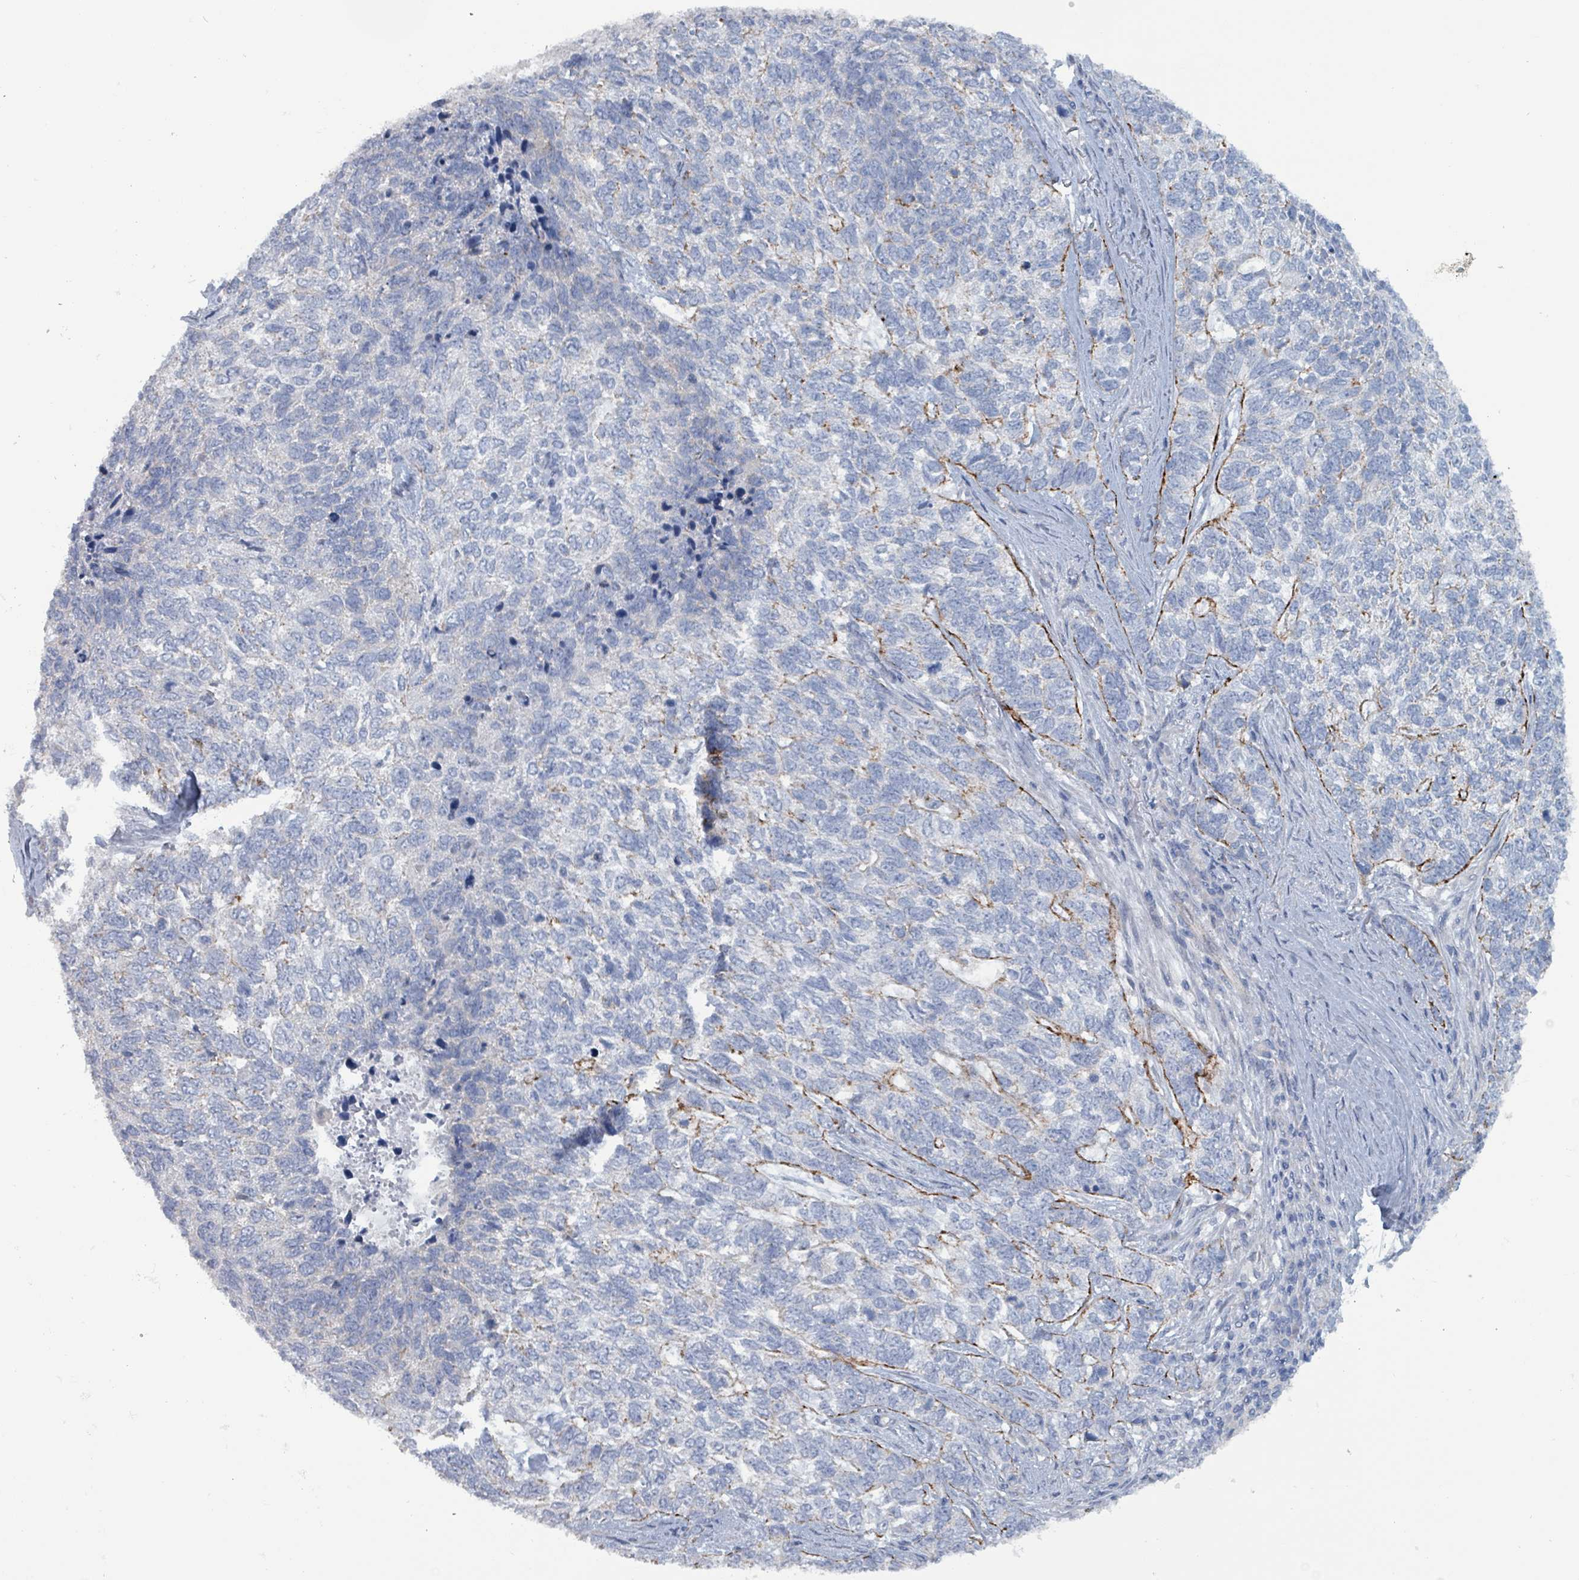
{"staining": {"intensity": "moderate", "quantity": "<25%", "location": "cytoplasmic/membranous"}, "tissue": "skin cancer", "cell_type": "Tumor cells", "image_type": "cancer", "snomed": [{"axis": "morphology", "description": "Basal cell carcinoma"}, {"axis": "topography", "description": "Skin"}], "caption": "Immunohistochemical staining of human basal cell carcinoma (skin) displays low levels of moderate cytoplasmic/membranous protein staining in about <25% of tumor cells. (IHC, brightfield microscopy, high magnification).", "gene": "TAAR5", "patient": {"sex": "female", "age": 65}}